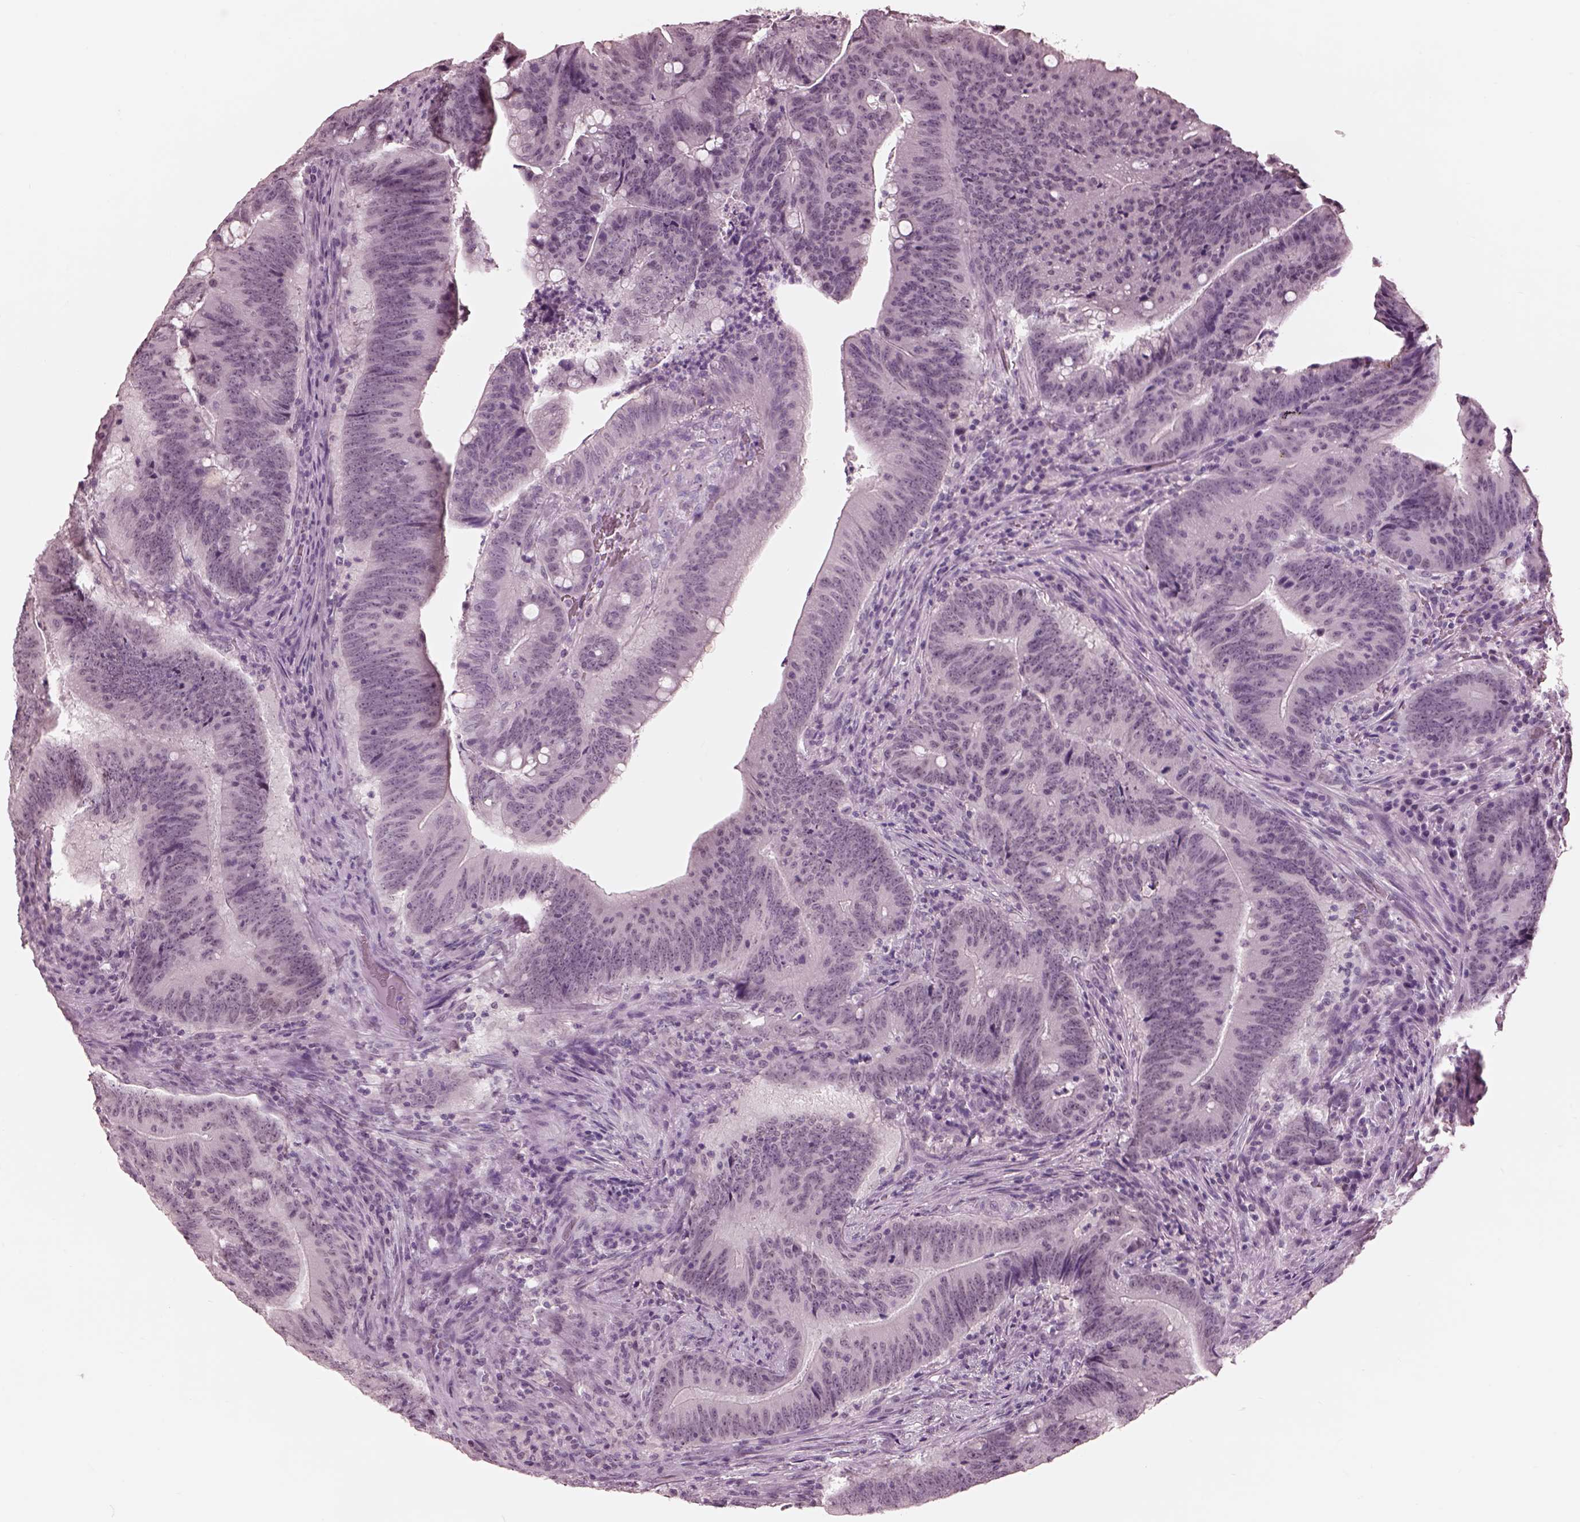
{"staining": {"intensity": "negative", "quantity": "none", "location": "none"}, "tissue": "colorectal cancer", "cell_type": "Tumor cells", "image_type": "cancer", "snomed": [{"axis": "morphology", "description": "Adenocarcinoma, NOS"}, {"axis": "topography", "description": "Colon"}], "caption": "Colorectal cancer (adenocarcinoma) stained for a protein using IHC shows no positivity tumor cells.", "gene": "GARIN4", "patient": {"sex": "female", "age": 87}}